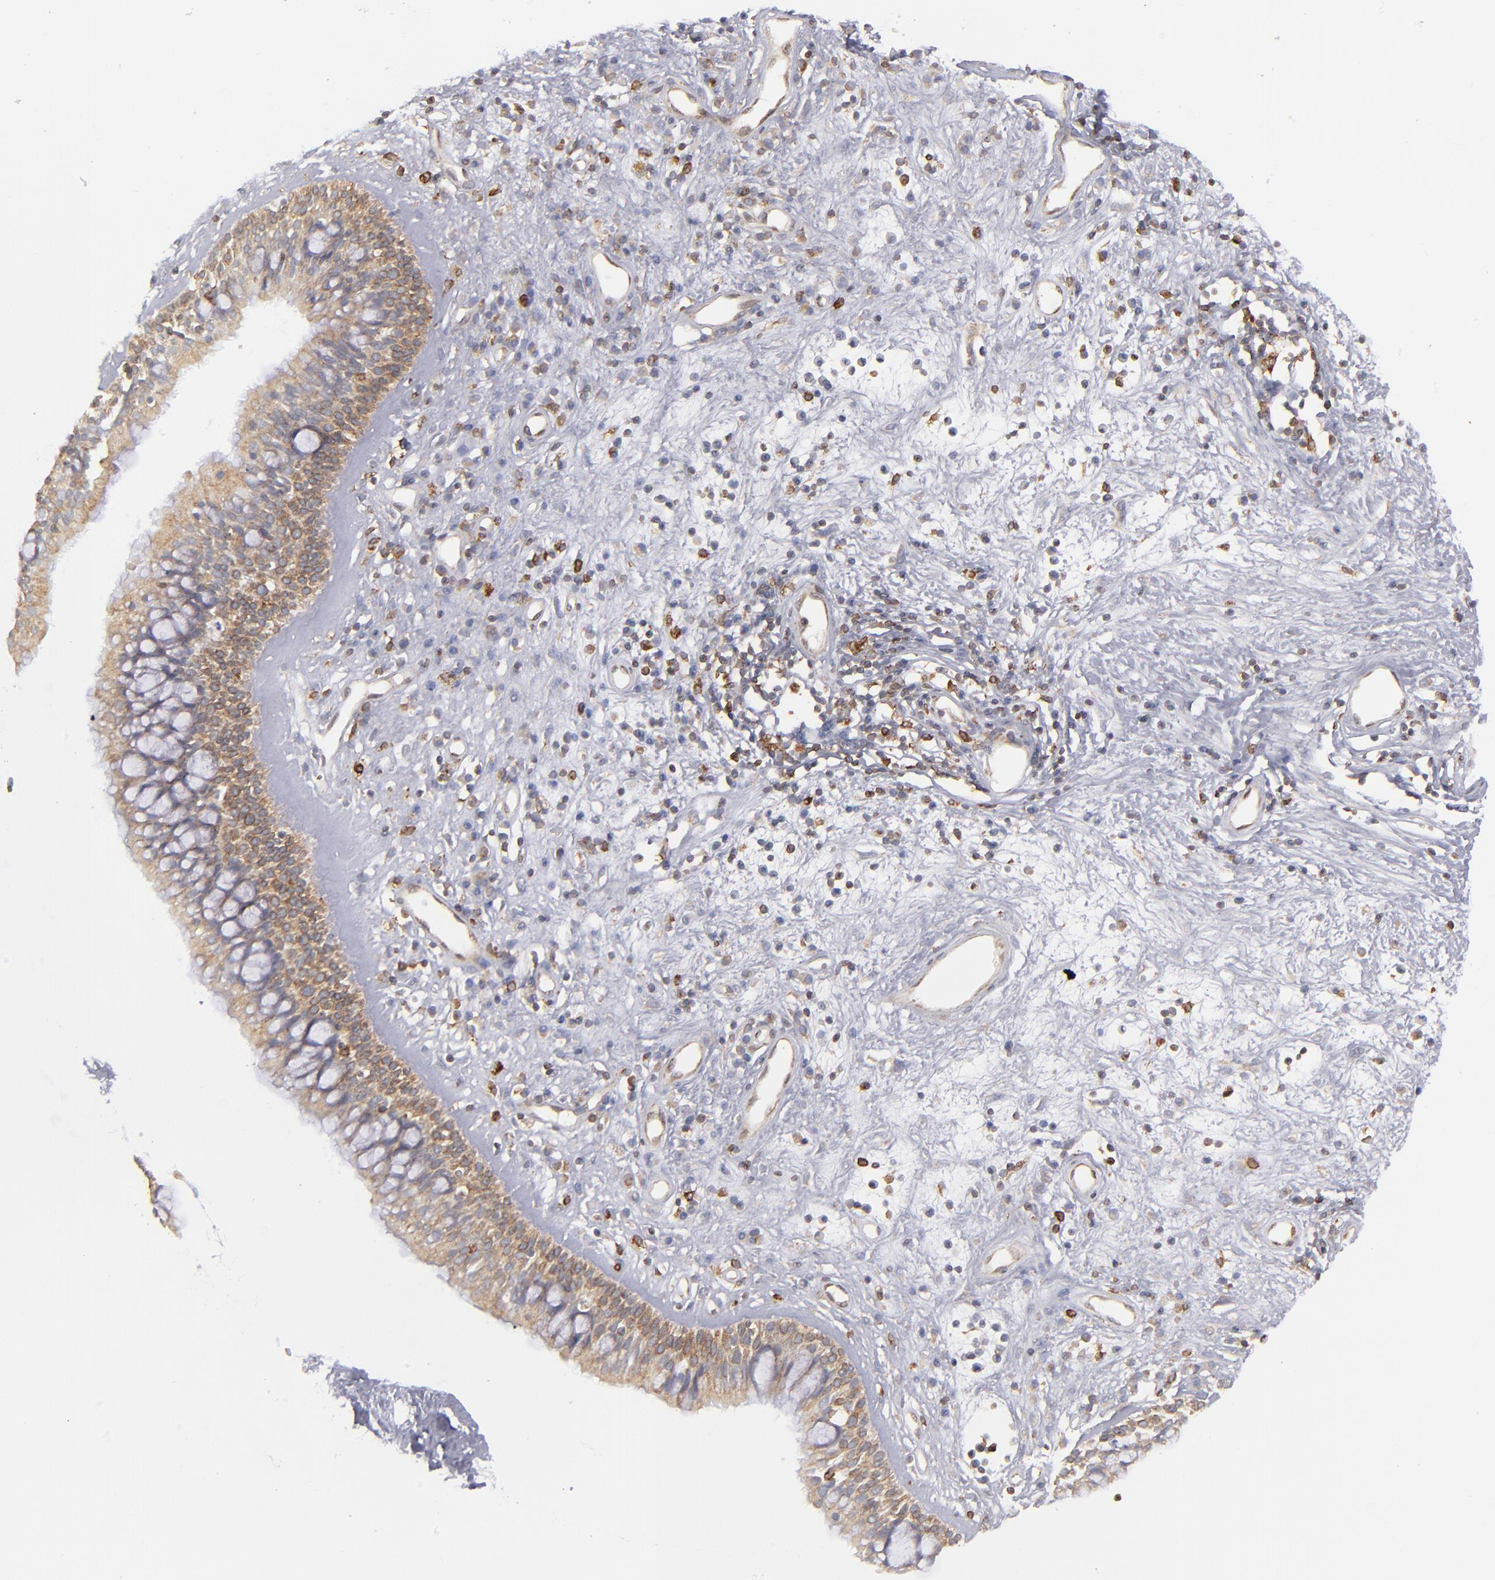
{"staining": {"intensity": "moderate", "quantity": ">75%", "location": "cytoplasmic/membranous"}, "tissue": "nasopharynx", "cell_type": "Respiratory epithelial cells", "image_type": "normal", "snomed": [{"axis": "morphology", "description": "Normal tissue, NOS"}, {"axis": "morphology", "description": "Inflammation, NOS"}, {"axis": "topography", "description": "Nasopharynx"}], "caption": "High-power microscopy captured an IHC image of normal nasopharynx, revealing moderate cytoplasmic/membranous staining in approximately >75% of respiratory epithelial cells. Using DAB (brown) and hematoxylin (blue) stains, captured at high magnification using brightfield microscopy.", "gene": "TMX1", "patient": {"sex": "male", "age": 48}}